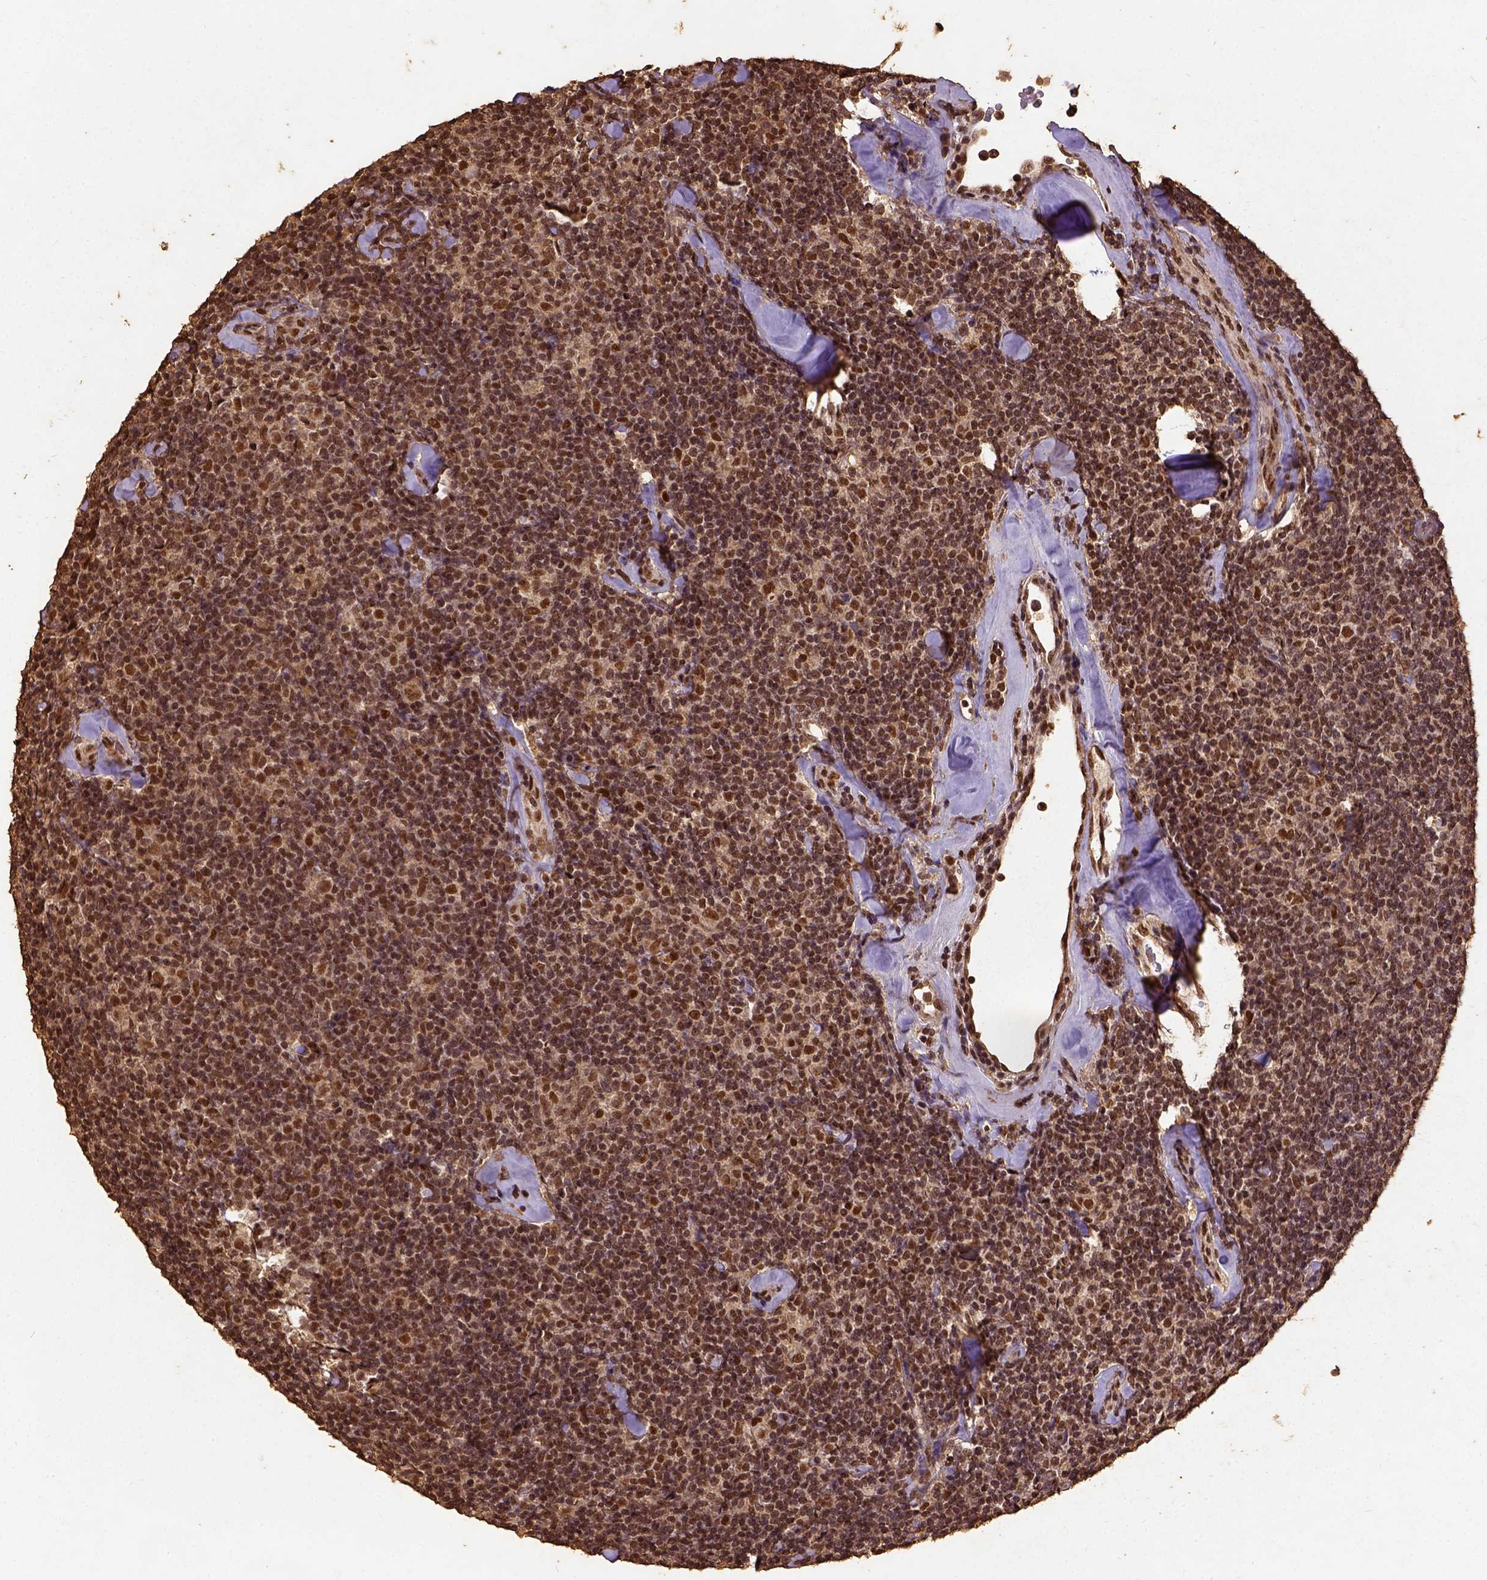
{"staining": {"intensity": "strong", "quantity": ">75%", "location": "nuclear"}, "tissue": "lymphoma", "cell_type": "Tumor cells", "image_type": "cancer", "snomed": [{"axis": "morphology", "description": "Malignant lymphoma, non-Hodgkin's type, Low grade"}, {"axis": "topography", "description": "Lymph node"}], "caption": "Protein staining exhibits strong nuclear expression in approximately >75% of tumor cells in lymphoma.", "gene": "NACC1", "patient": {"sex": "female", "age": 56}}